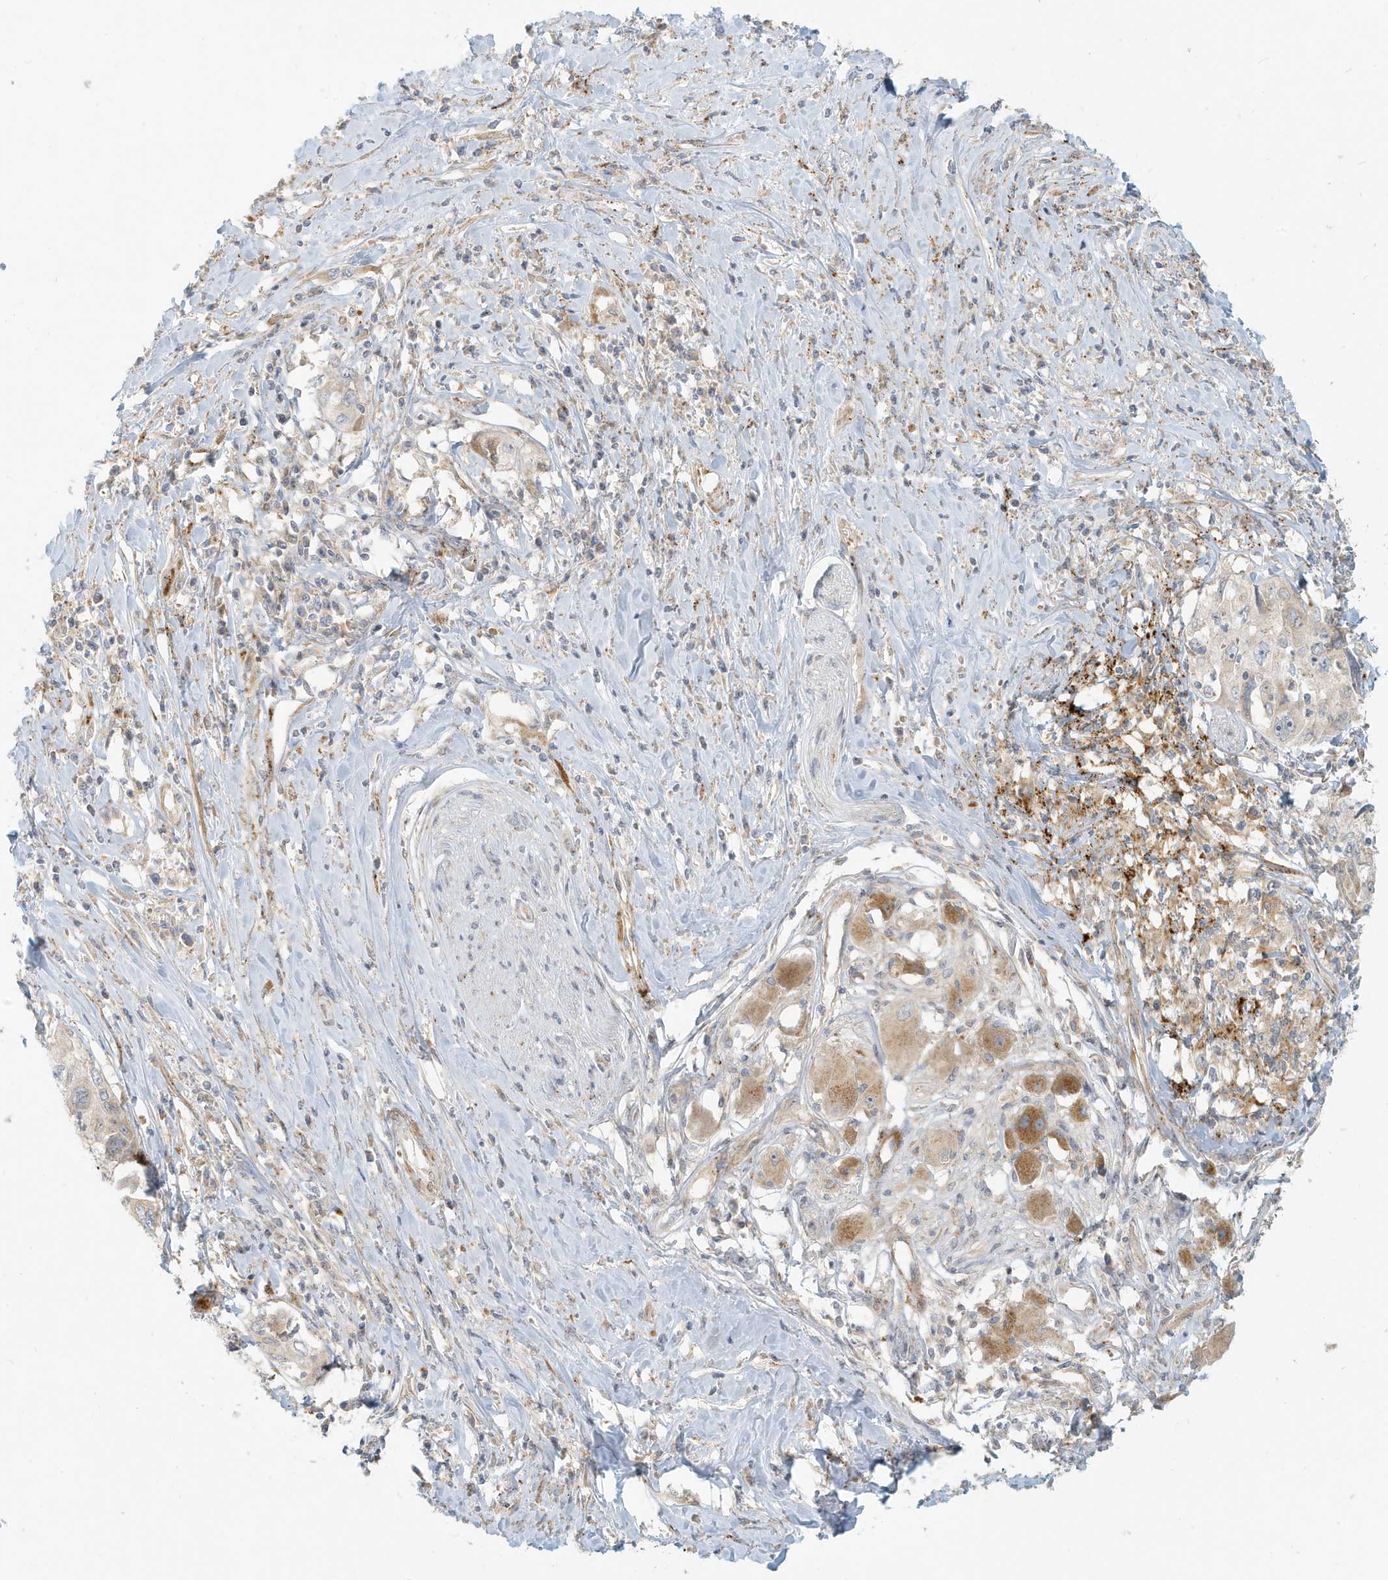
{"staining": {"intensity": "moderate", "quantity": "<25%", "location": "cytoplasmic/membranous"}, "tissue": "cervical cancer", "cell_type": "Tumor cells", "image_type": "cancer", "snomed": [{"axis": "morphology", "description": "Squamous cell carcinoma, NOS"}, {"axis": "topography", "description": "Cervix"}], "caption": "Squamous cell carcinoma (cervical) stained with immunohistochemistry (IHC) exhibits moderate cytoplasmic/membranous positivity in approximately <25% of tumor cells. Nuclei are stained in blue.", "gene": "MCOLN1", "patient": {"sex": "female", "age": 31}}